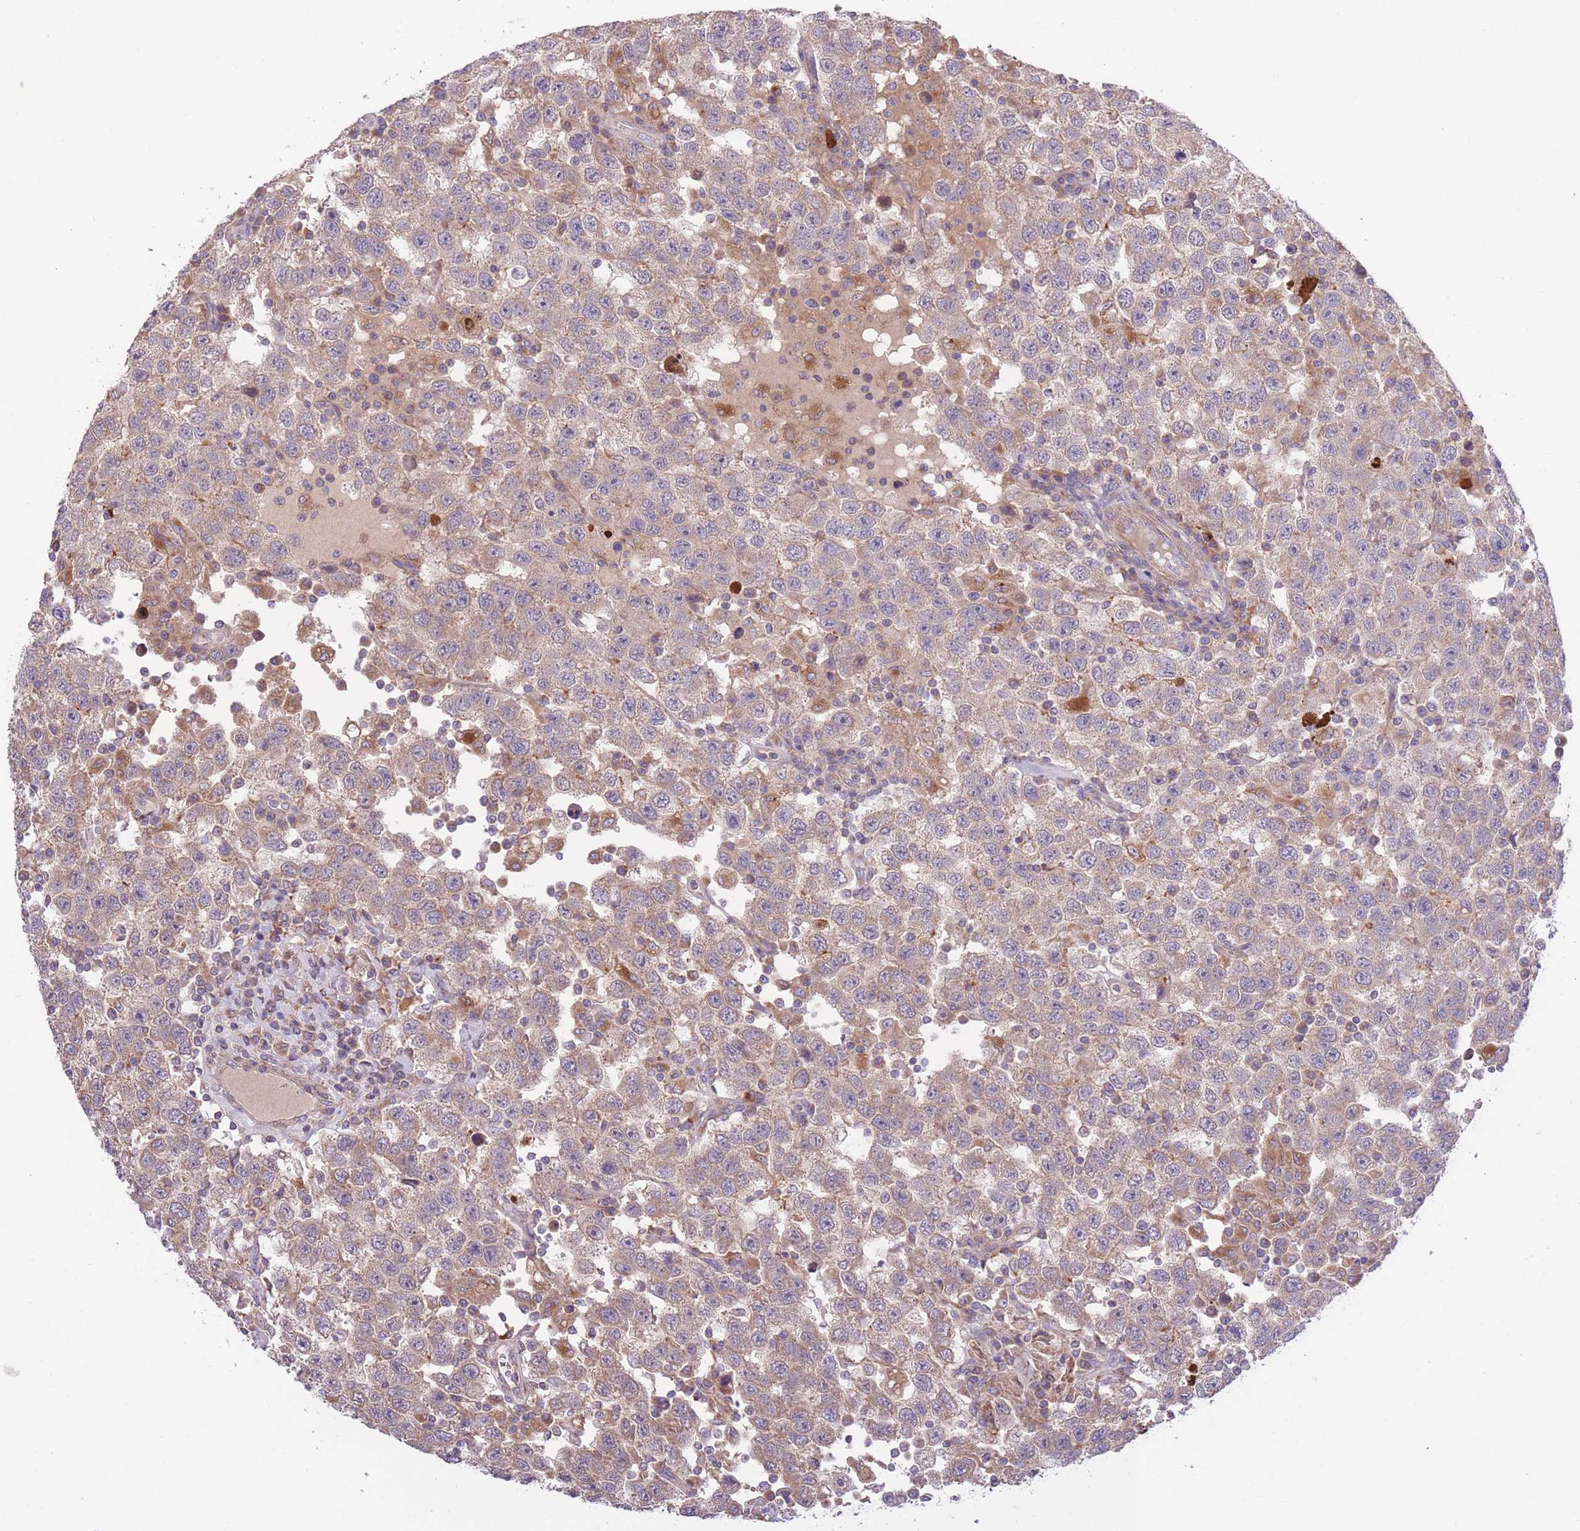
{"staining": {"intensity": "moderate", "quantity": ">75%", "location": "cytoplasmic/membranous"}, "tissue": "testis cancer", "cell_type": "Tumor cells", "image_type": "cancer", "snomed": [{"axis": "morphology", "description": "Seminoma, NOS"}, {"axis": "topography", "description": "Testis"}], "caption": "IHC photomicrograph of neoplastic tissue: human seminoma (testis) stained using immunohistochemistry (IHC) shows medium levels of moderate protein expression localized specifically in the cytoplasmic/membranous of tumor cells, appearing as a cytoplasmic/membranous brown color.", "gene": "ATP13A2", "patient": {"sex": "male", "age": 41}}